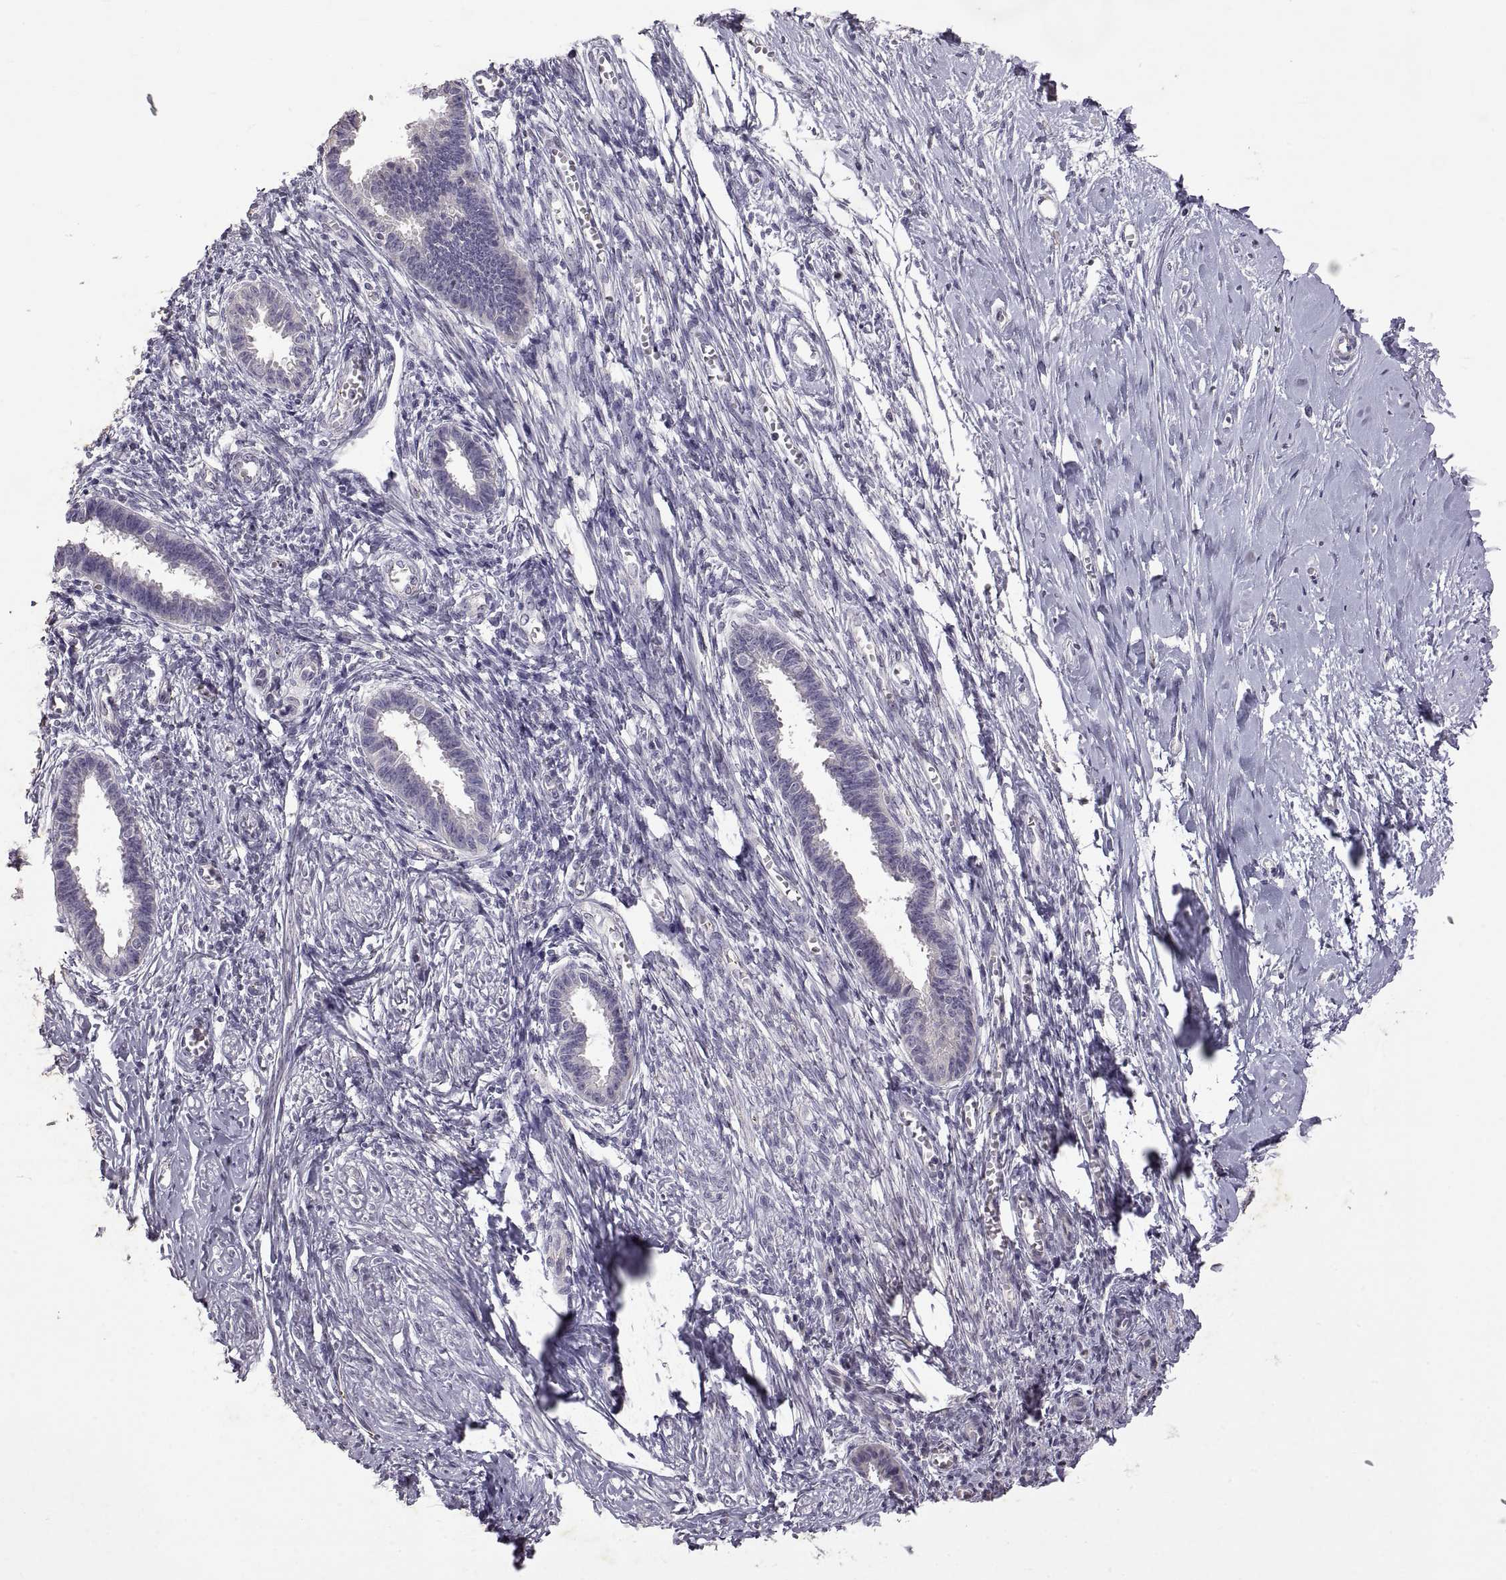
{"staining": {"intensity": "negative", "quantity": "none", "location": "none"}, "tissue": "endometrium", "cell_type": "Cells in endometrial stroma", "image_type": "normal", "snomed": [{"axis": "morphology", "description": "Normal tissue, NOS"}, {"axis": "topography", "description": "Cervix"}, {"axis": "topography", "description": "Endometrium"}], "caption": "High magnification brightfield microscopy of benign endometrium stained with DAB (brown) and counterstained with hematoxylin (blue): cells in endometrial stroma show no significant expression. (Brightfield microscopy of DAB (3,3'-diaminobenzidine) immunohistochemistry at high magnification).", "gene": "DEFB136", "patient": {"sex": "female", "age": 37}}